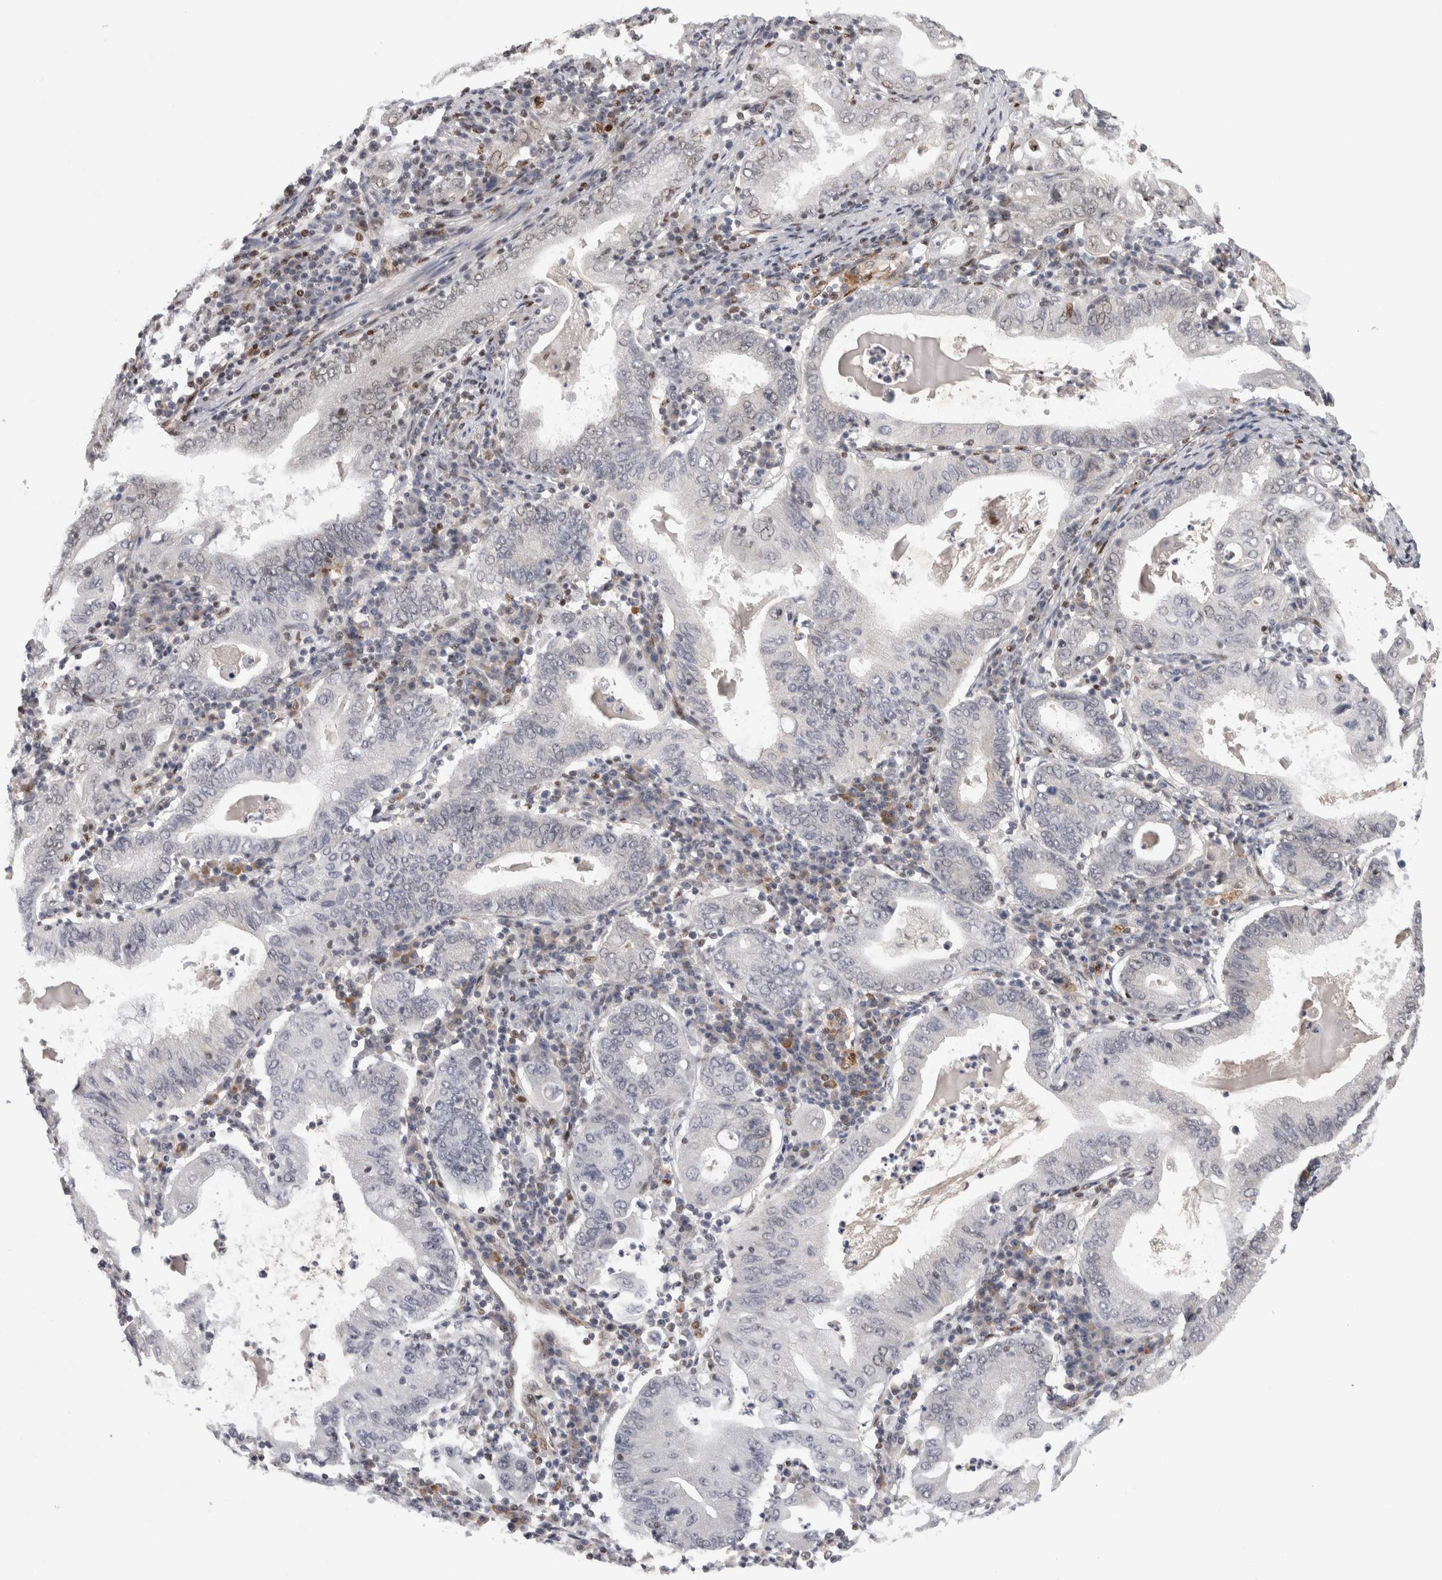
{"staining": {"intensity": "negative", "quantity": "none", "location": "none"}, "tissue": "stomach cancer", "cell_type": "Tumor cells", "image_type": "cancer", "snomed": [{"axis": "morphology", "description": "Normal tissue, NOS"}, {"axis": "morphology", "description": "Adenocarcinoma, NOS"}, {"axis": "topography", "description": "Esophagus"}, {"axis": "topography", "description": "Stomach, upper"}, {"axis": "topography", "description": "Peripheral nerve tissue"}], "caption": "High magnification brightfield microscopy of stomach cancer (adenocarcinoma) stained with DAB (3,3'-diaminobenzidine) (brown) and counterstained with hematoxylin (blue): tumor cells show no significant staining.", "gene": "SRARP", "patient": {"sex": "male", "age": 62}}